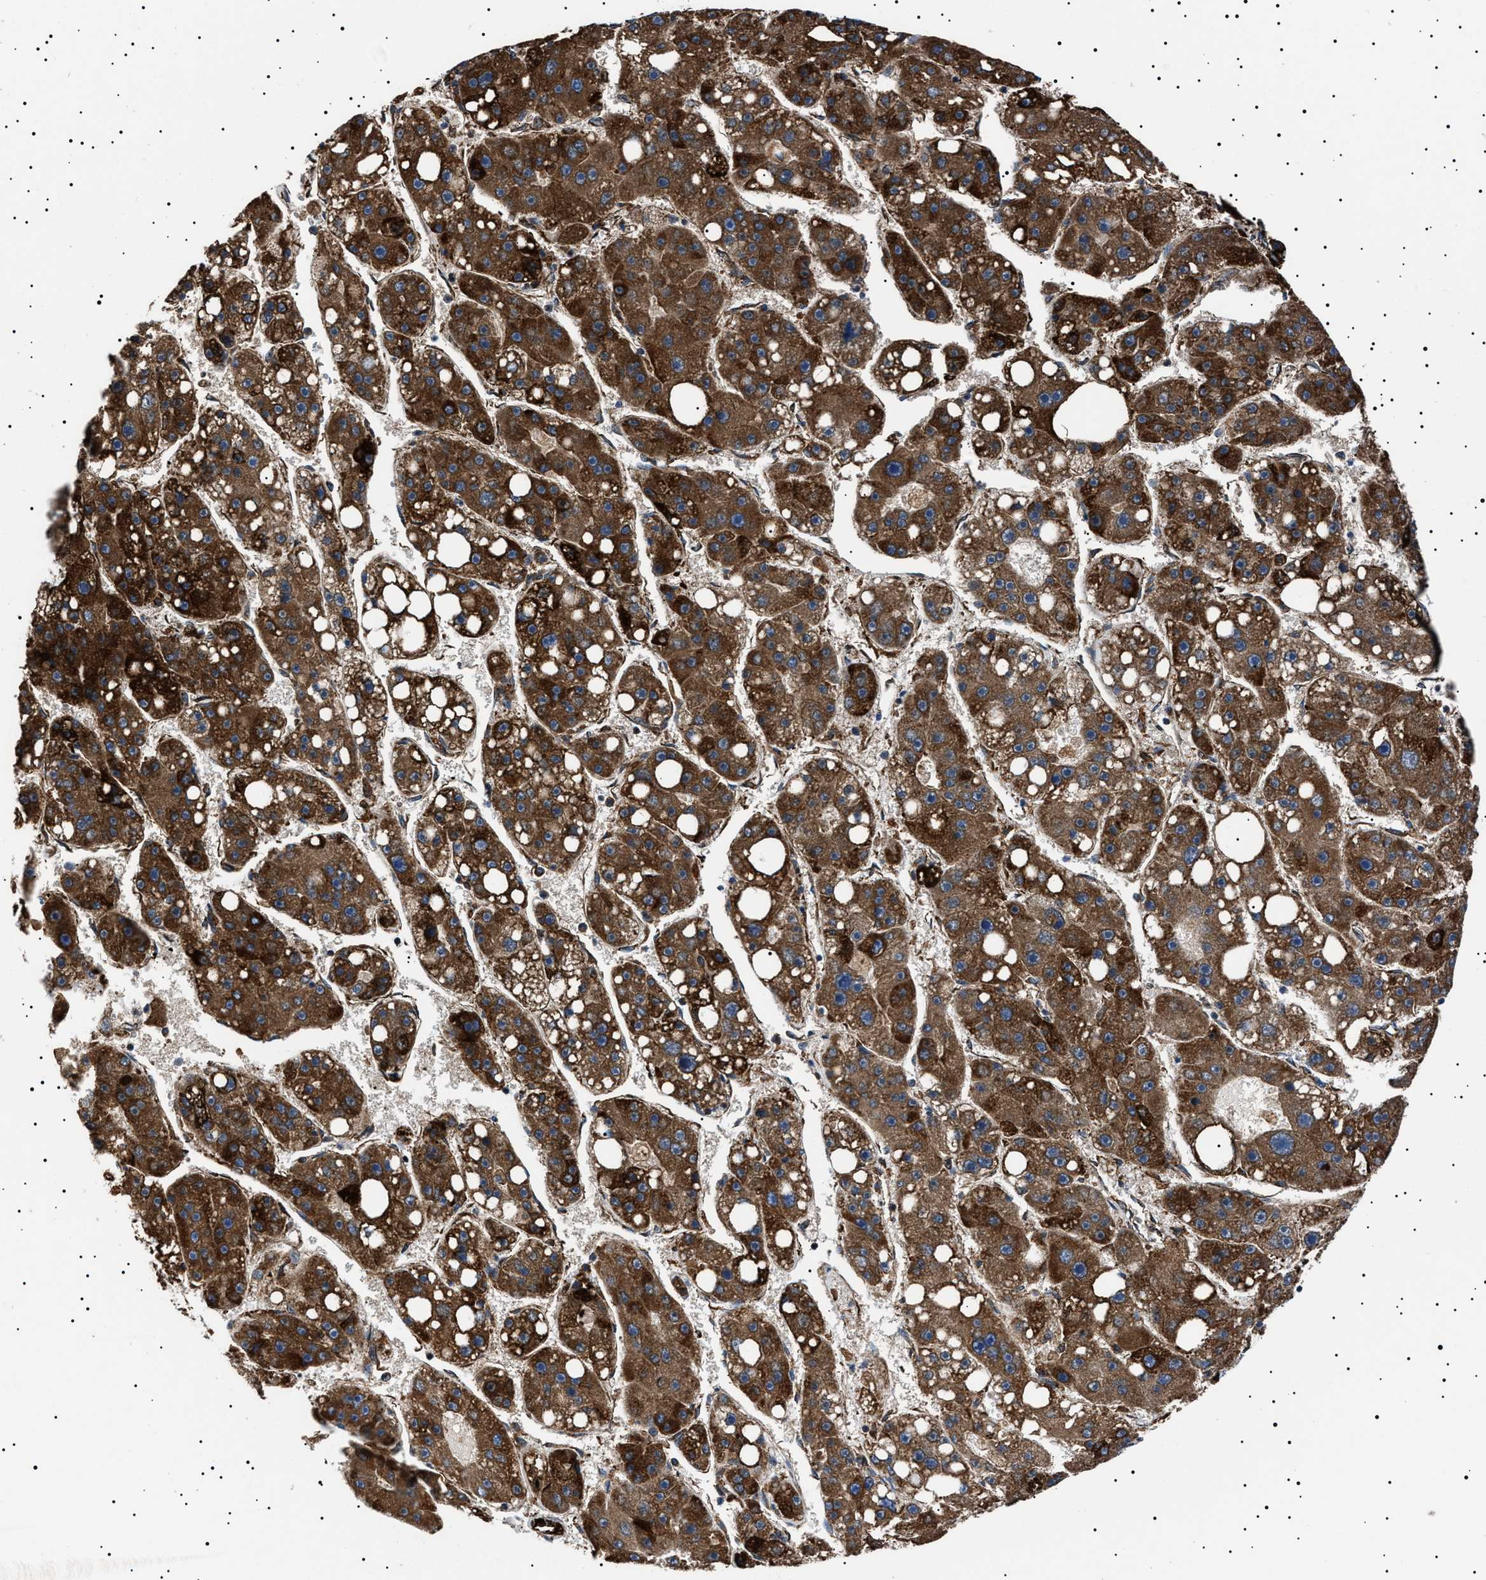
{"staining": {"intensity": "strong", "quantity": ">75%", "location": "cytoplasmic/membranous"}, "tissue": "liver cancer", "cell_type": "Tumor cells", "image_type": "cancer", "snomed": [{"axis": "morphology", "description": "Carcinoma, Hepatocellular, NOS"}, {"axis": "topography", "description": "Liver"}], "caption": "DAB (3,3'-diaminobenzidine) immunohistochemical staining of hepatocellular carcinoma (liver) exhibits strong cytoplasmic/membranous protein staining in about >75% of tumor cells.", "gene": "TOP1MT", "patient": {"sex": "female", "age": 61}}